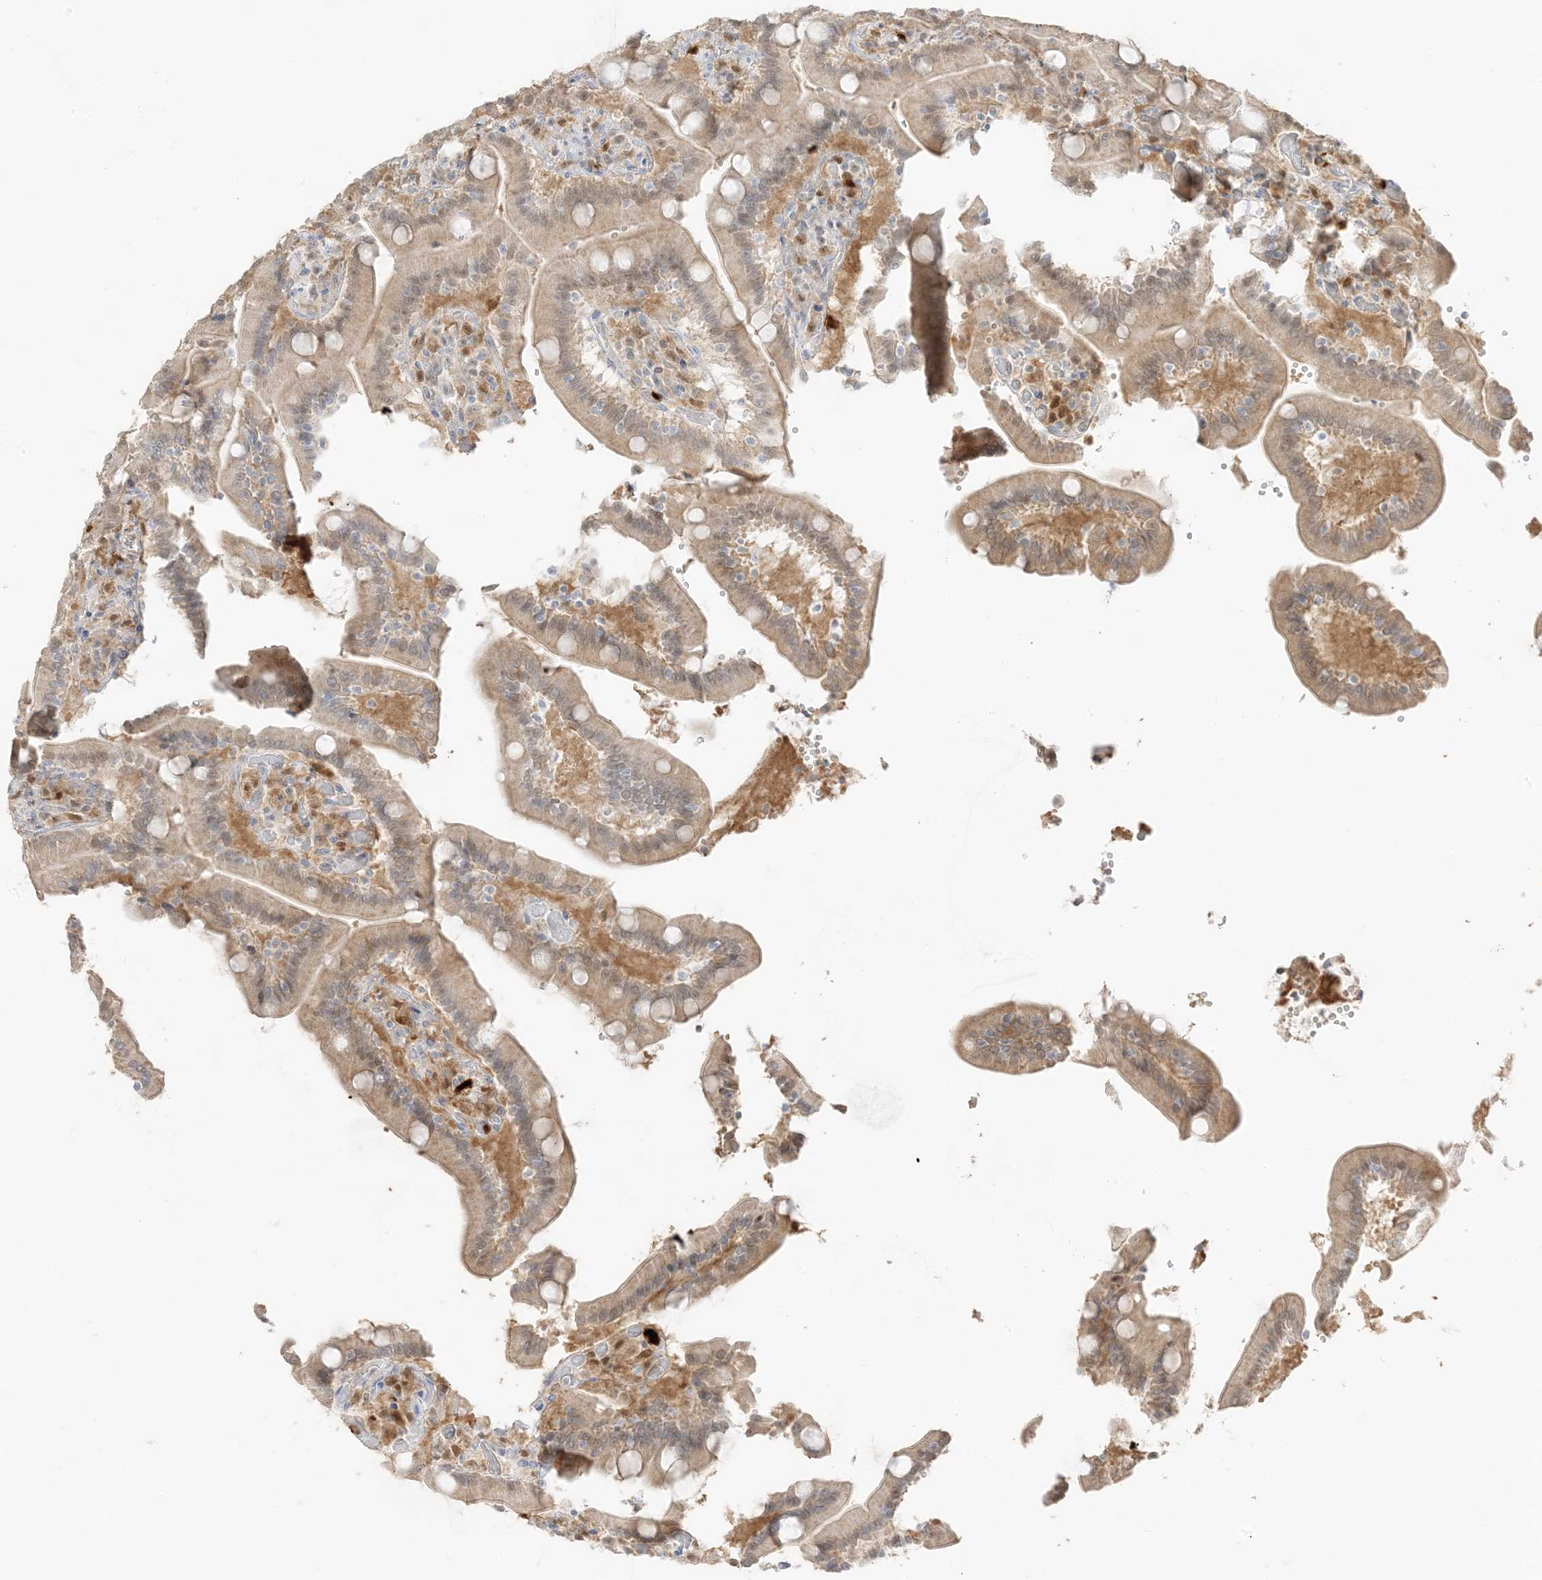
{"staining": {"intensity": "weak", "quantity": "25%-75%", "location": "cytoplasmic/membranous,nuclear"}, "tissue": "duodenum", "cell_type": "Glandular cells", "image_type": "normal", "snomed": [{"axis": "morphology", "description": "Normal tissue, NOS"}, {"axis": "topography", "description": "Duodenum"}], "caption": "DAB immunohistochemical staining of benign duodenum shows weak cytoplasmic/membranous,nuclear protein positivity in about 25%-75% of glandular cells.", "gene": "GCA", "patient": {"sex": "female", "age": 62}}